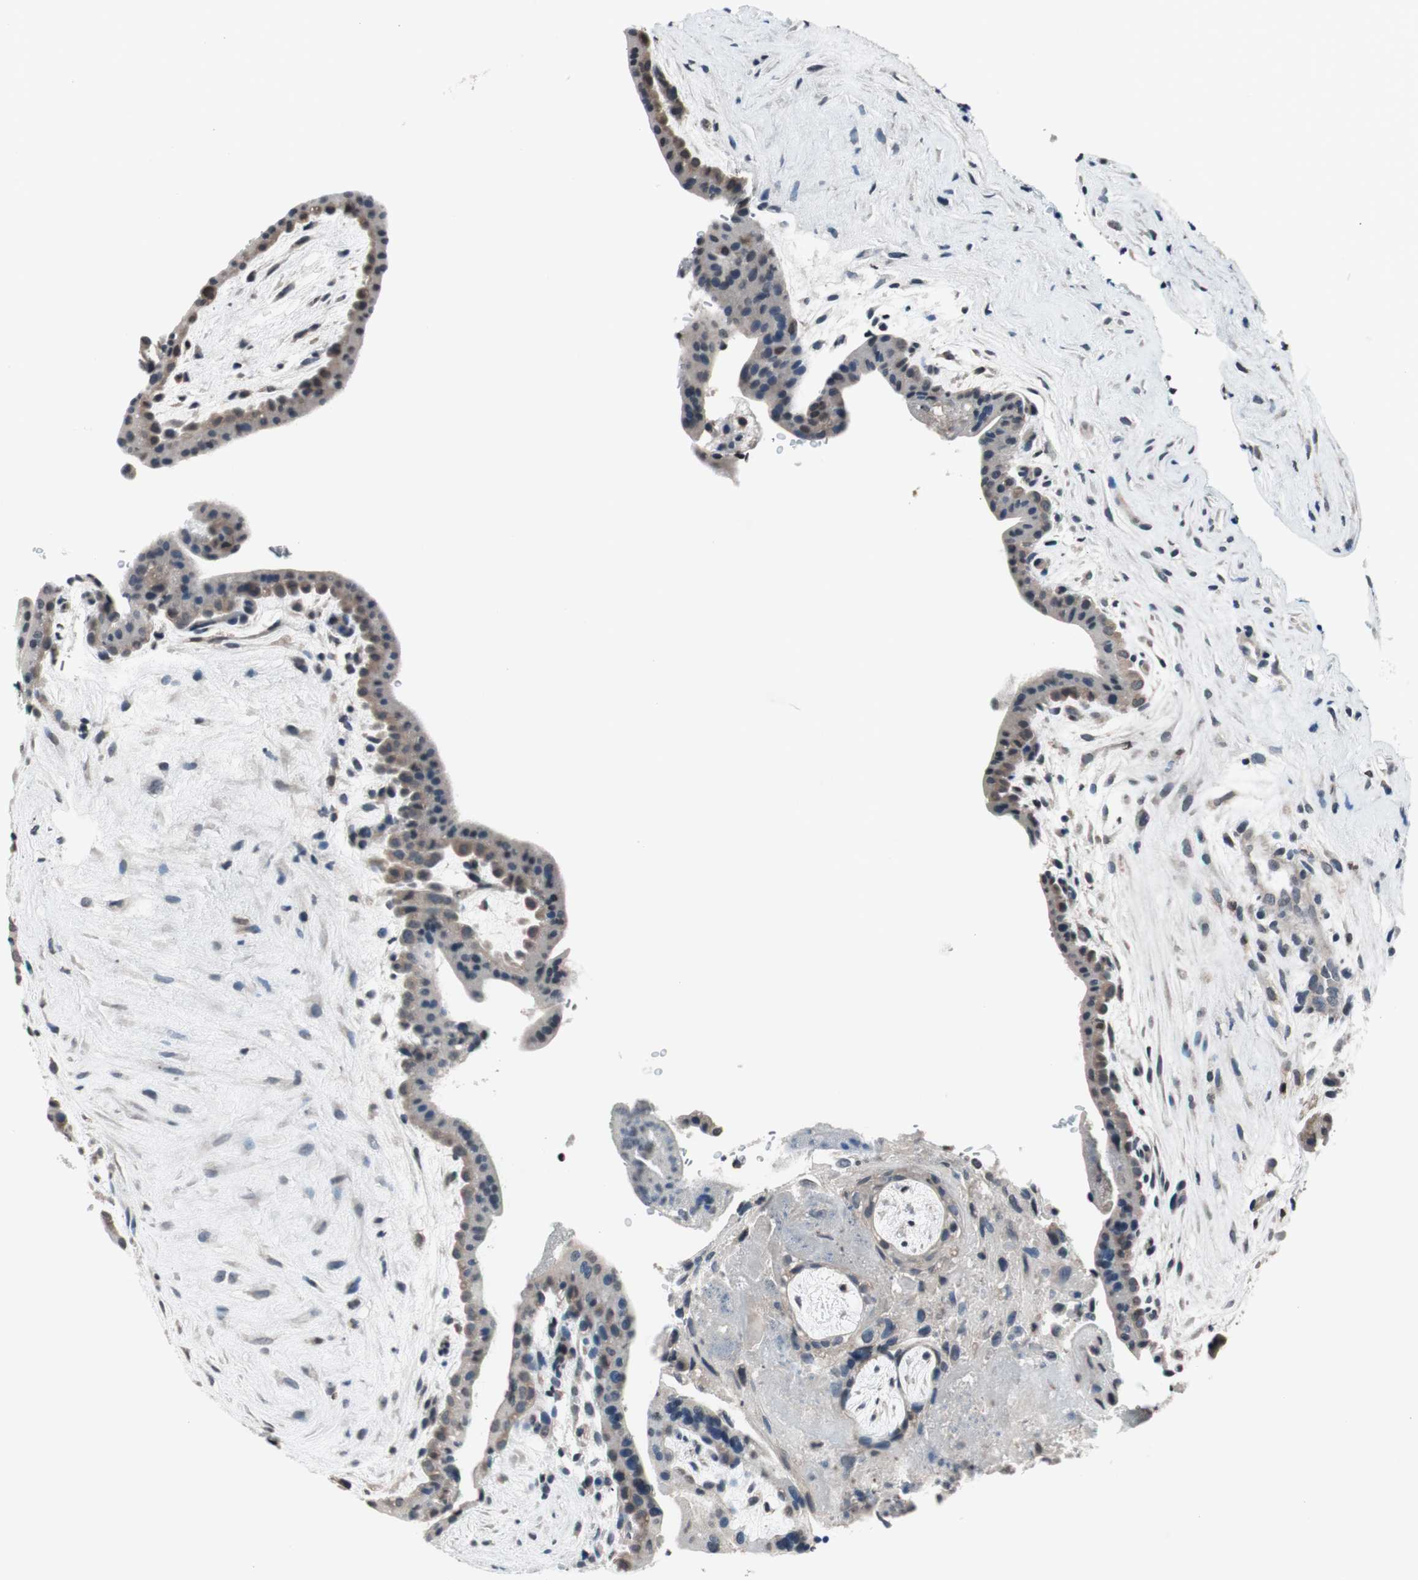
{"staining": {"intensity": "weak", "quantity": "25%-75%", "location": "cytoplasmic/membranous"}, "tissue": "placenta", "cell_type": "Decidual cells", "image_type": "normal", "snomed": [{"axis": "morphology", "description": "Normal tissue, NOS"}, {"axis": "topography", "description": "Placenta"}], "caption": "The immunohistochemical stain highlights weak cytoplasmic/membranous staining in decidual cells of unremarkable placenta. (brown staining indicates protein expression, while blue staining denotes nuclei).", "gene": "GCLC", "patient": {"sex": "female", "age": 35}}